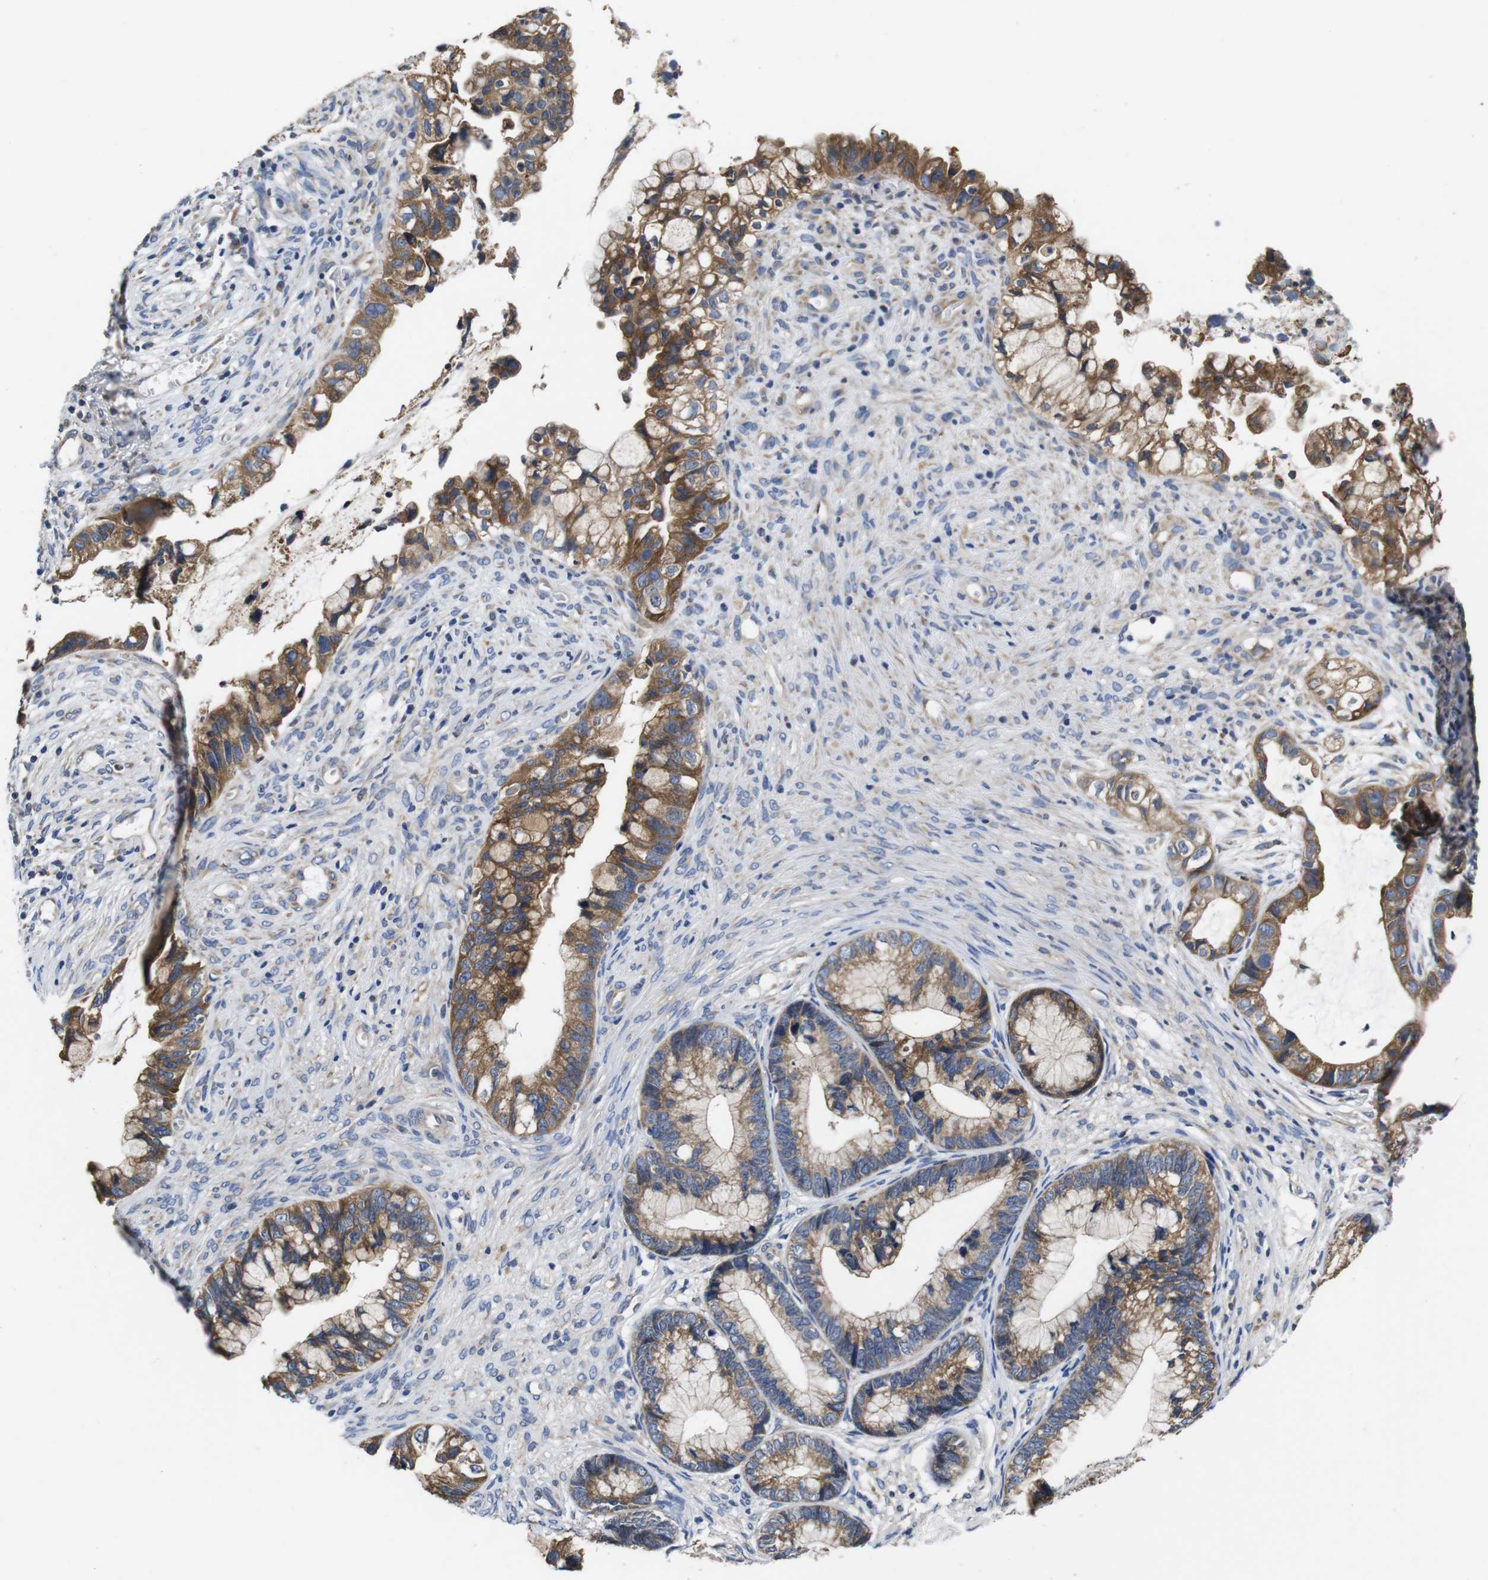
{"staining": {"intensity": "moderate", "quantity": ">75%", "location": "cytoplasmic/membranous"}, "tissue": "cervical cancer", "cell_type": "Tumor cells", "image_type": "cancer", "snomed": [{"axis": "morphology", "description": "Adenocarcinoma, NOS"}, {"axis": "topography", "description": "Cervix"}], "caption": "Adenocarcinoma (cervical) stained with immunohistochemistry reveals moderate cytoplasmic/membranous positivity in about >75% of tumor cells. (DAB IHC, brown staining for protein, blue staining for nuclei).", "gene": "MARCHF7", "patient": {"sex": "female", "age": 44}}